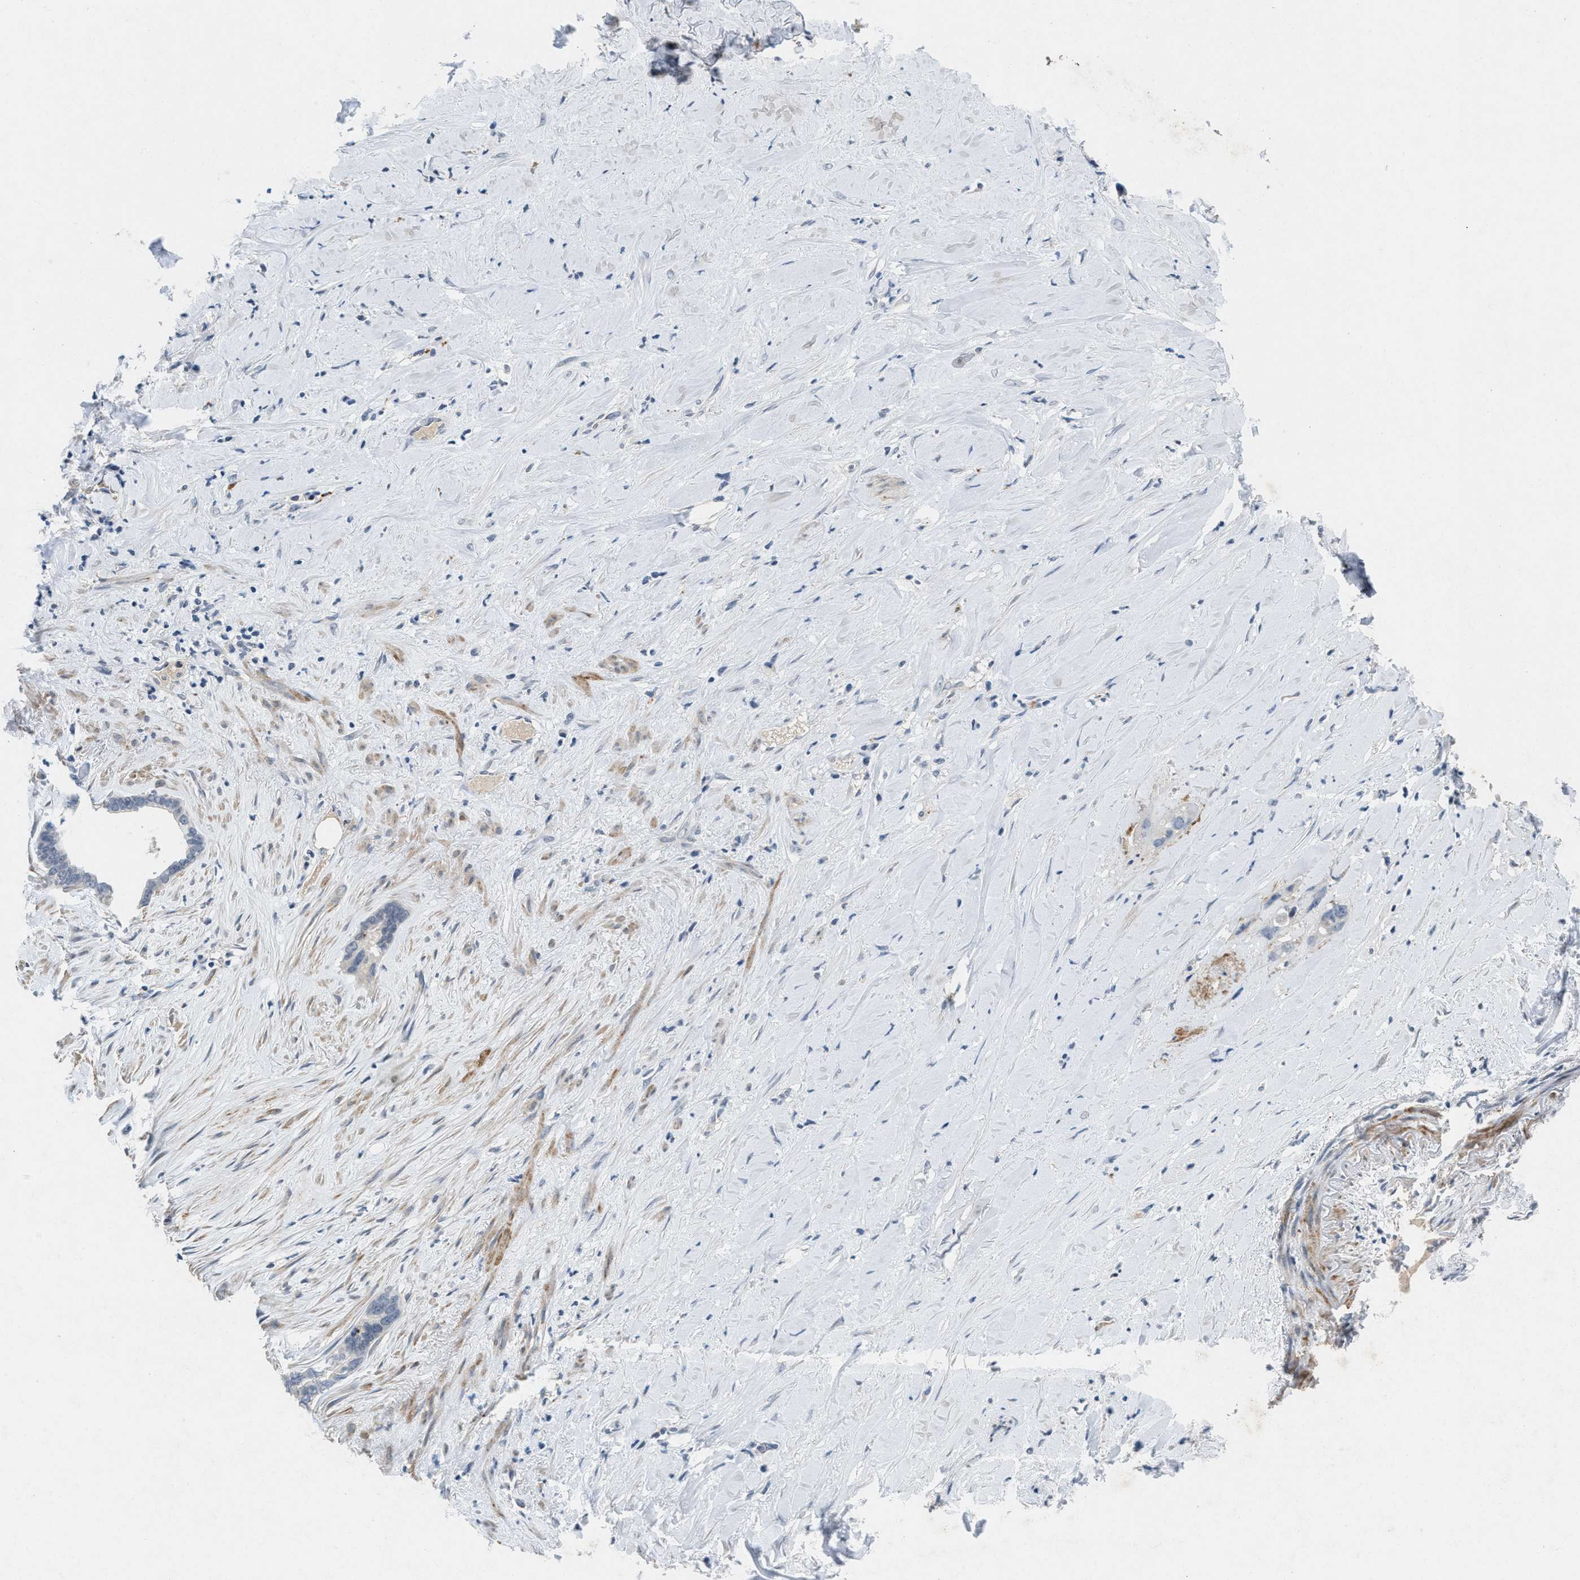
{"staining": {"intensity": "negative", "quantity": "none", "location": "none"}, "tissue": "liver cancer", "cell_type": "Tumor cells", "image_type": "cancer", "snomed": [{"axis": "morphology", "description": "Cholangiocarcinoma"}, {"axis": "topography", "description": "Liver"}], "caption": "This is an immunohistochemistry image of human liver cancer (cholangiocarcinoma). There is no expression in tumor cells.", "gene": "SLC5A5", "patient": {"sex": "female", "age": 65}}